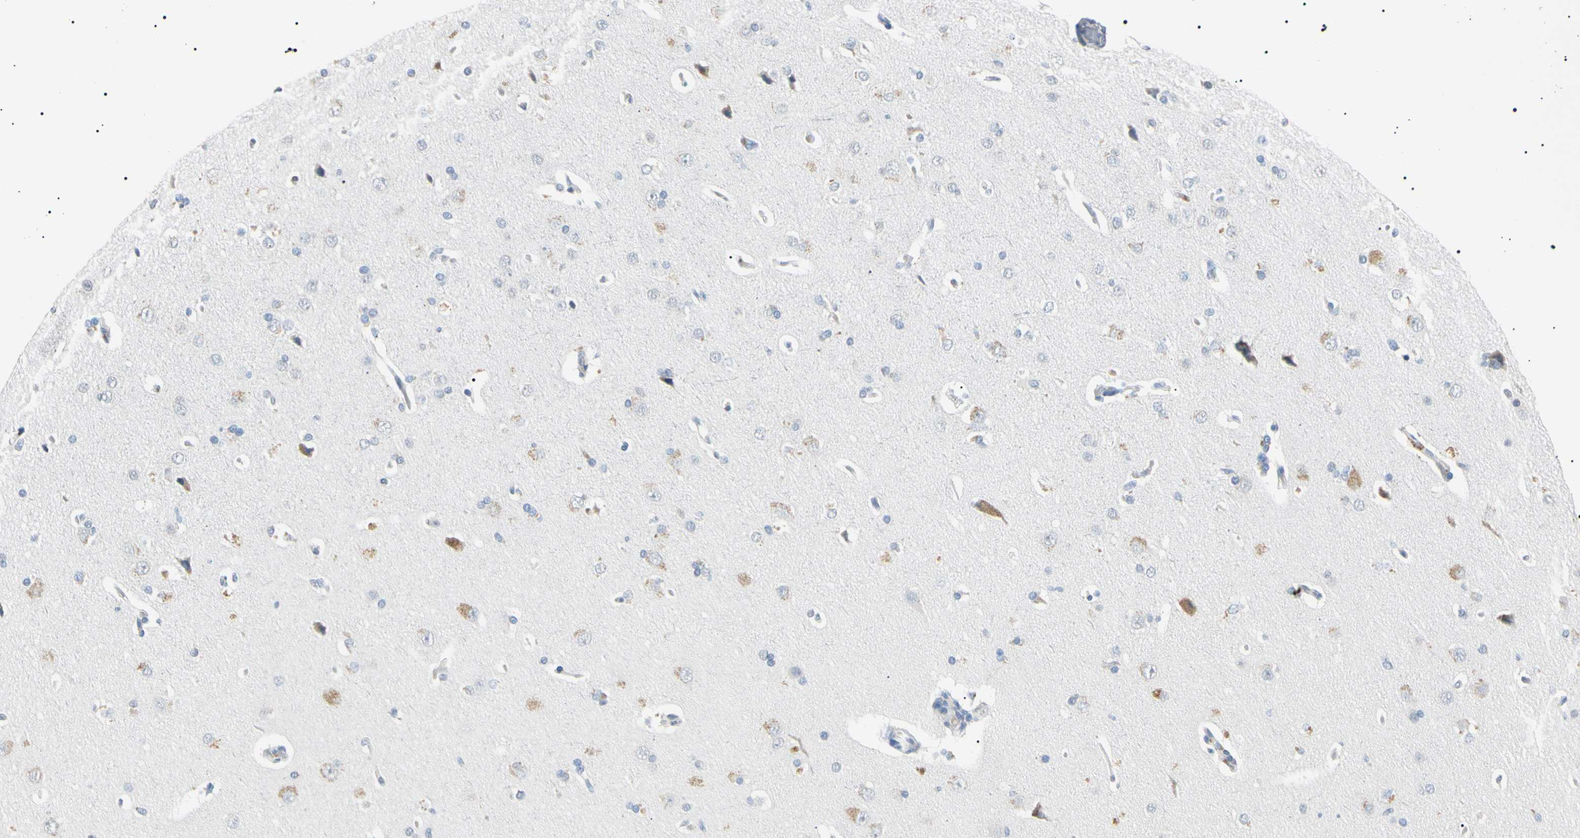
{"staining": {"intensity": "negative", "quantity": "none", "location": "none"}, "tissue": "cerebral cortex", "cell_type": "Endothelial cells", "image_type": "normal", "snomed": [{"axis": "morphology", "description": "Normal tissue, NOS"}, {"axis": "topography", "description": "Cerebral cortex"}], "caption": "Cerebral cortex stained for a protein using immunohistochemistry (IHC) exhibits no staining endothelial cells.", "gene": "CGB3", "patient": {"sex": "male", "age": 62}}